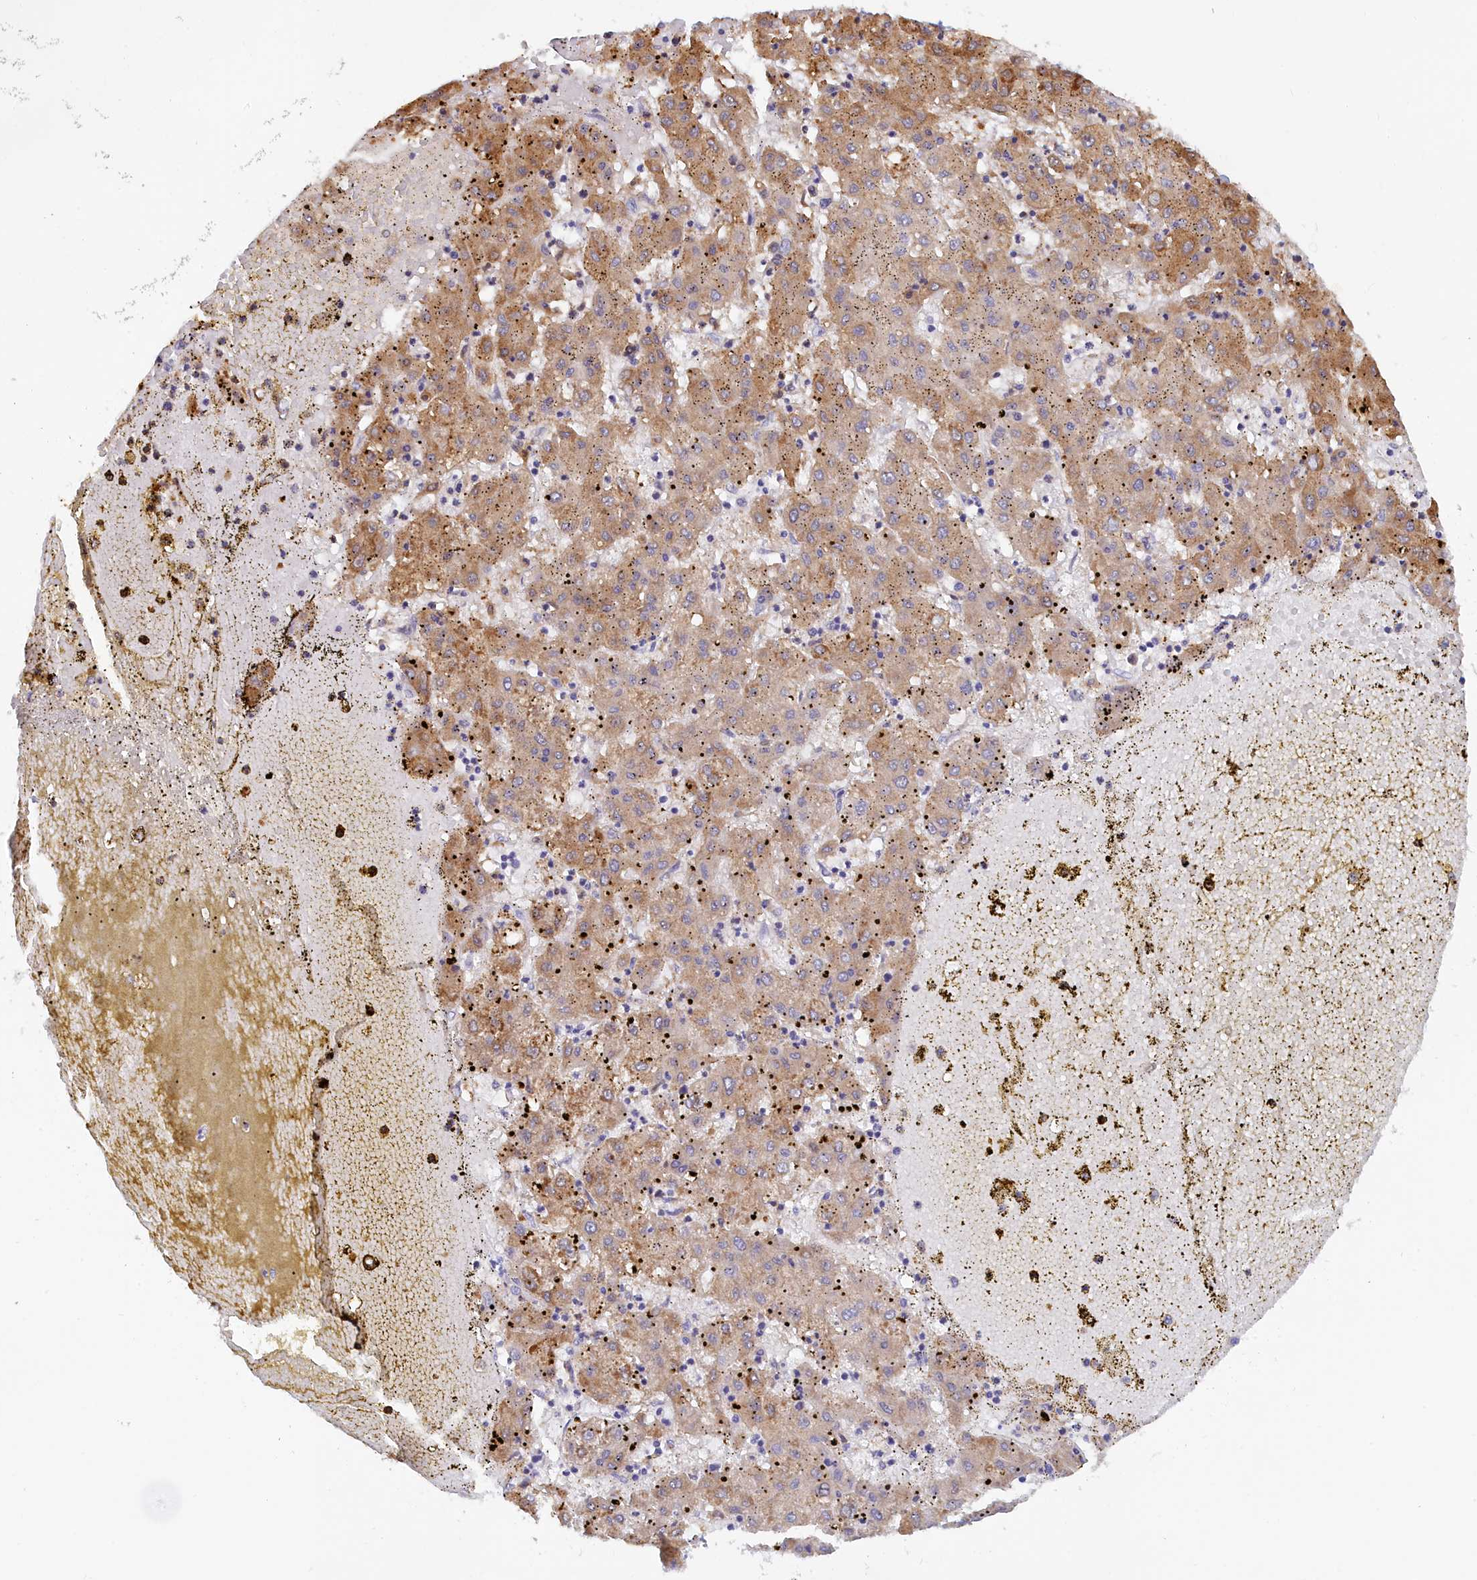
{"staining": {"intensity": "moderate", "quantity": "25%-75%", "location": "cytoplasmic/membranous"}, "tissue": "liver cancer", "cell_type": "Tumor cells", "image_type": "cancer", "snomed": [{"axis": "morphology", "description": "Carcinoma, Hepatocellular, NOS"}, {"axis": "topography", "description": "Liver"}], "caption": "Liver cancer (hepatocellular carcinoma) tissue demonstrates moderate cytoplasmic/membranous positivity in about 25%-75% of tumor cells, visualized by immunohistochemistry.", "gene": "SPATA5L1", "patient": {"sex": "male", "age": 72}}